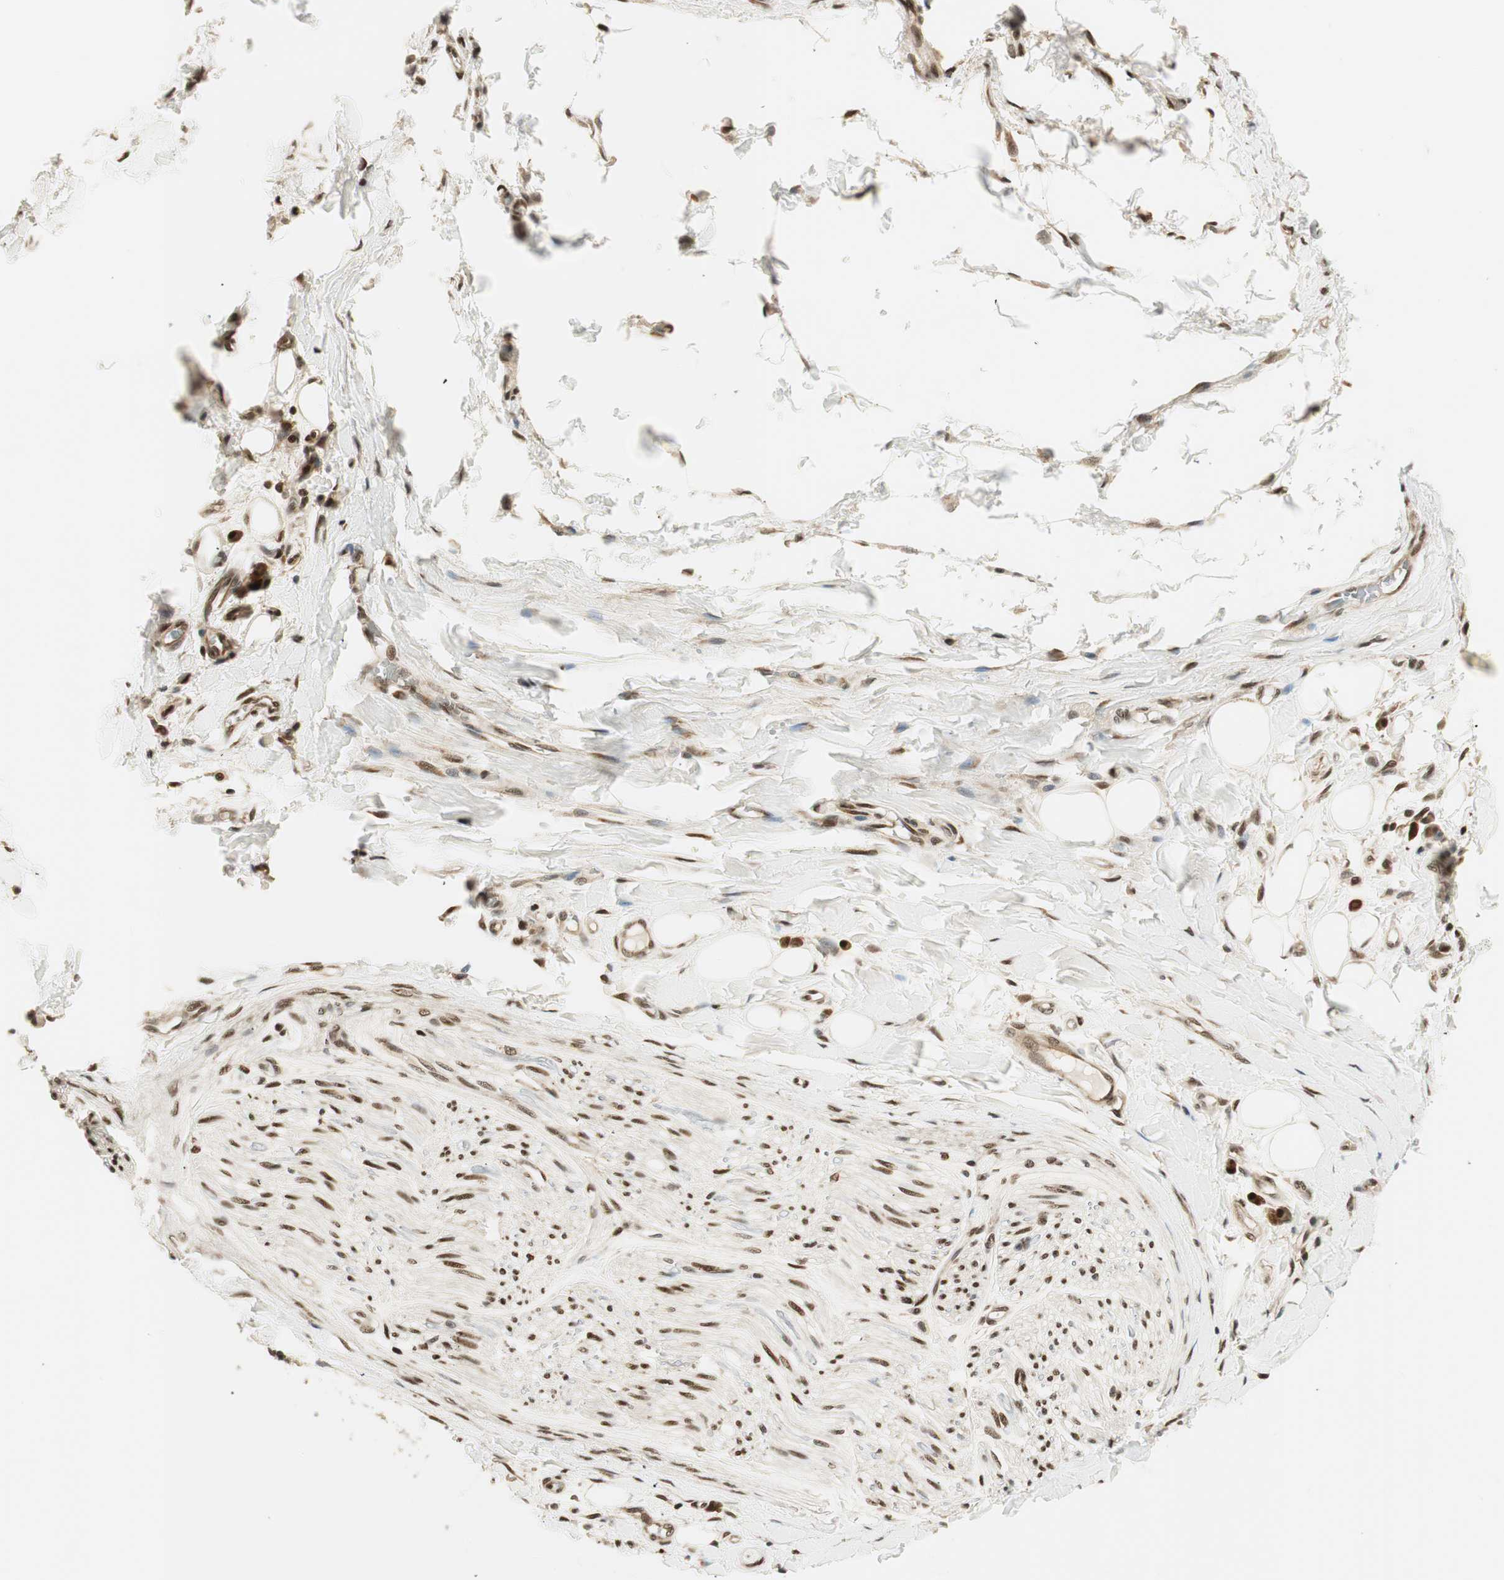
{"staining": {"intensity": "strong", "quantity": ">75%", "location": "nuclear"}, "tissue": "adipose tissue", "cell_type": "Adipocytes", "image_type": "normal", "snomed": [{"axis": "morphology", "description": "Normal tissue, NOS"}, {"axis": "morphology", "description": "Adenocarcinoma, NOS"}, {"axis": "topography", "description": "Esophagus"}], "caption": "IHC (DAB (3,3'-diaminobenzidine)) staining of benign adipose tissue displays strong nuclear protein staining in about >75% of adipocytes. (DAB (3,3'-diaminobenzidine) IHC with brightfield microscopy, high magnification).", "gene": "RING1", "patient": {"sex": "male", "age": 62}}